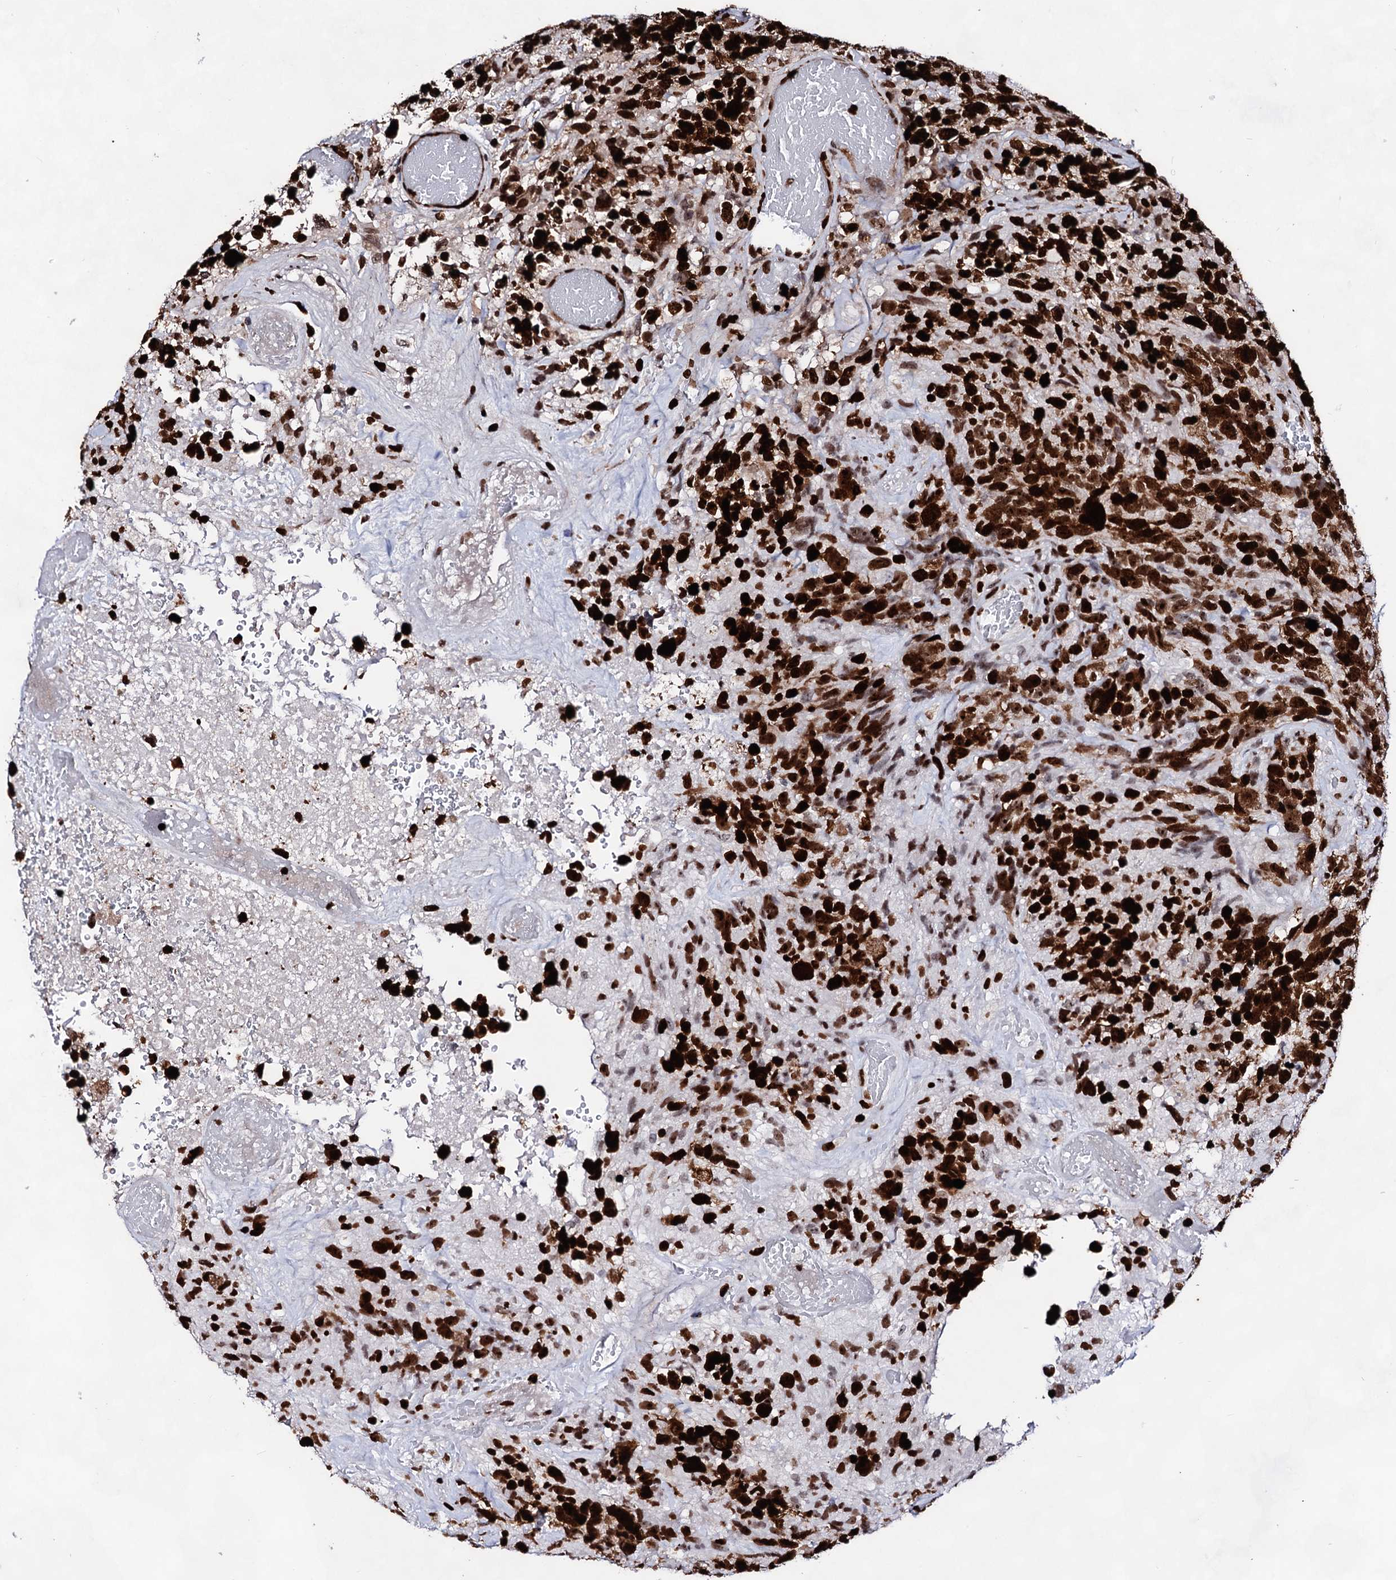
{"staining": {"intensity": "strong", "quantity": ">75%", "location": "nuclear"}, "tissue": "glioma", "cell_type": "Tumor cells", "image_type": "cancer", "snomed": [{"axis": "morphology", "description": "Glioma, malignant, High grade"}, {"axis": "topography", "description": "Brain"}], "caption": "Glioma stained with a protein marker displays strong staining in tumor cells.", "gene": "HMGB2", "patient": {"sex": "male", "age": 69}}